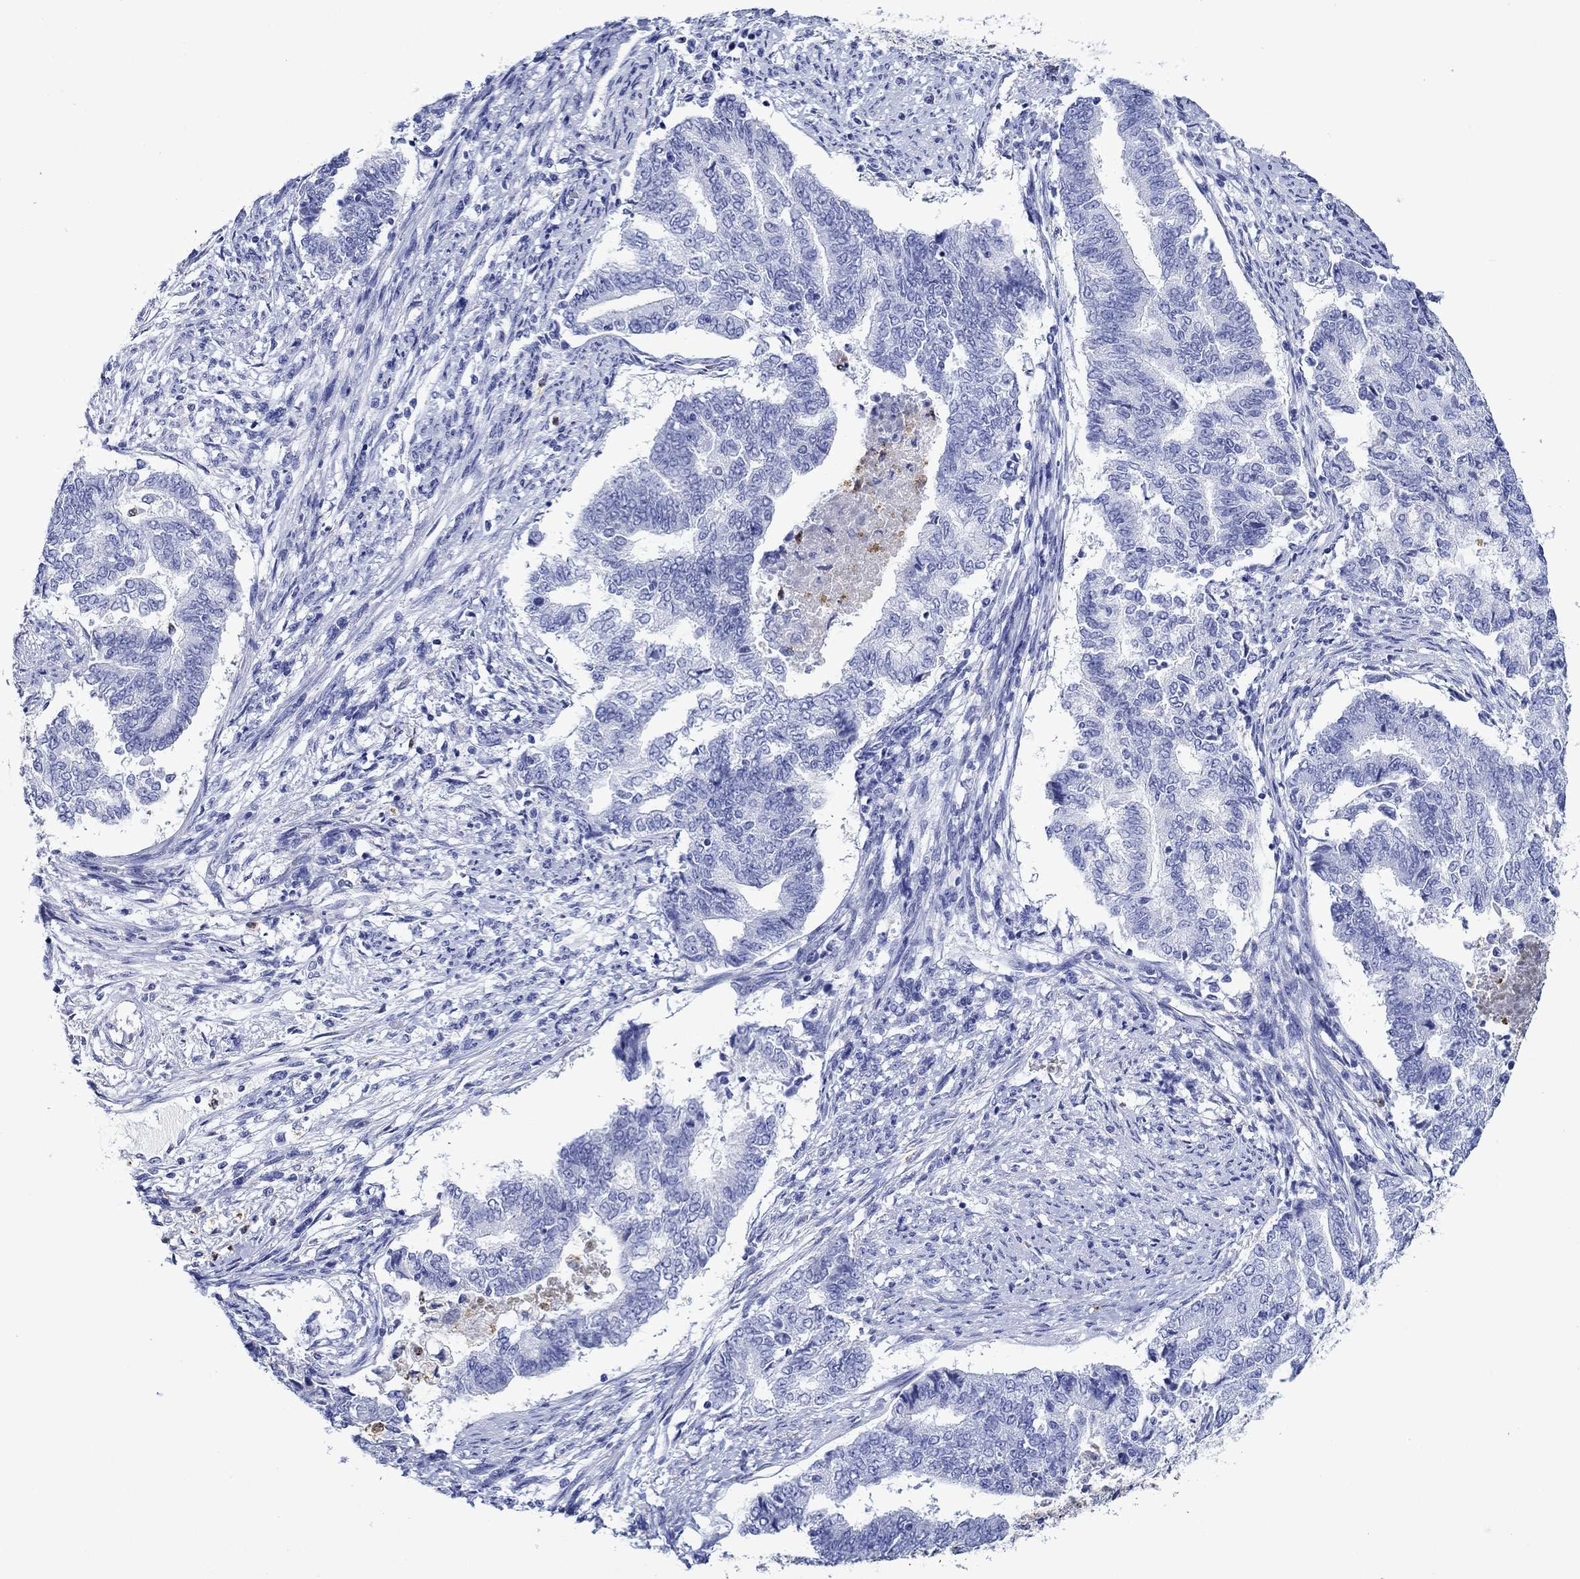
{"staining": {"intensity": "negative", "quantity": "none", "location": "none"}, "tissue": "endometrial cancer", "cell_type": "Tumor cells", "image_type": "cancer", "snomed": [{"axis": "morphology", "description": "Adenocarcinoma, NOS"}, {"axis": "topography", "description": "Endometrium"}], "caption": "High magnification brightfield microscopy of endometrial adenocarcinoma stained with DAB (3,3'-diaminobenzidine) (brown) and counterstained with hematoxylin (blue): tumor cells show no significant expression.", "gene": "EPX", "patient": {"sex": "female", "age": 65}}